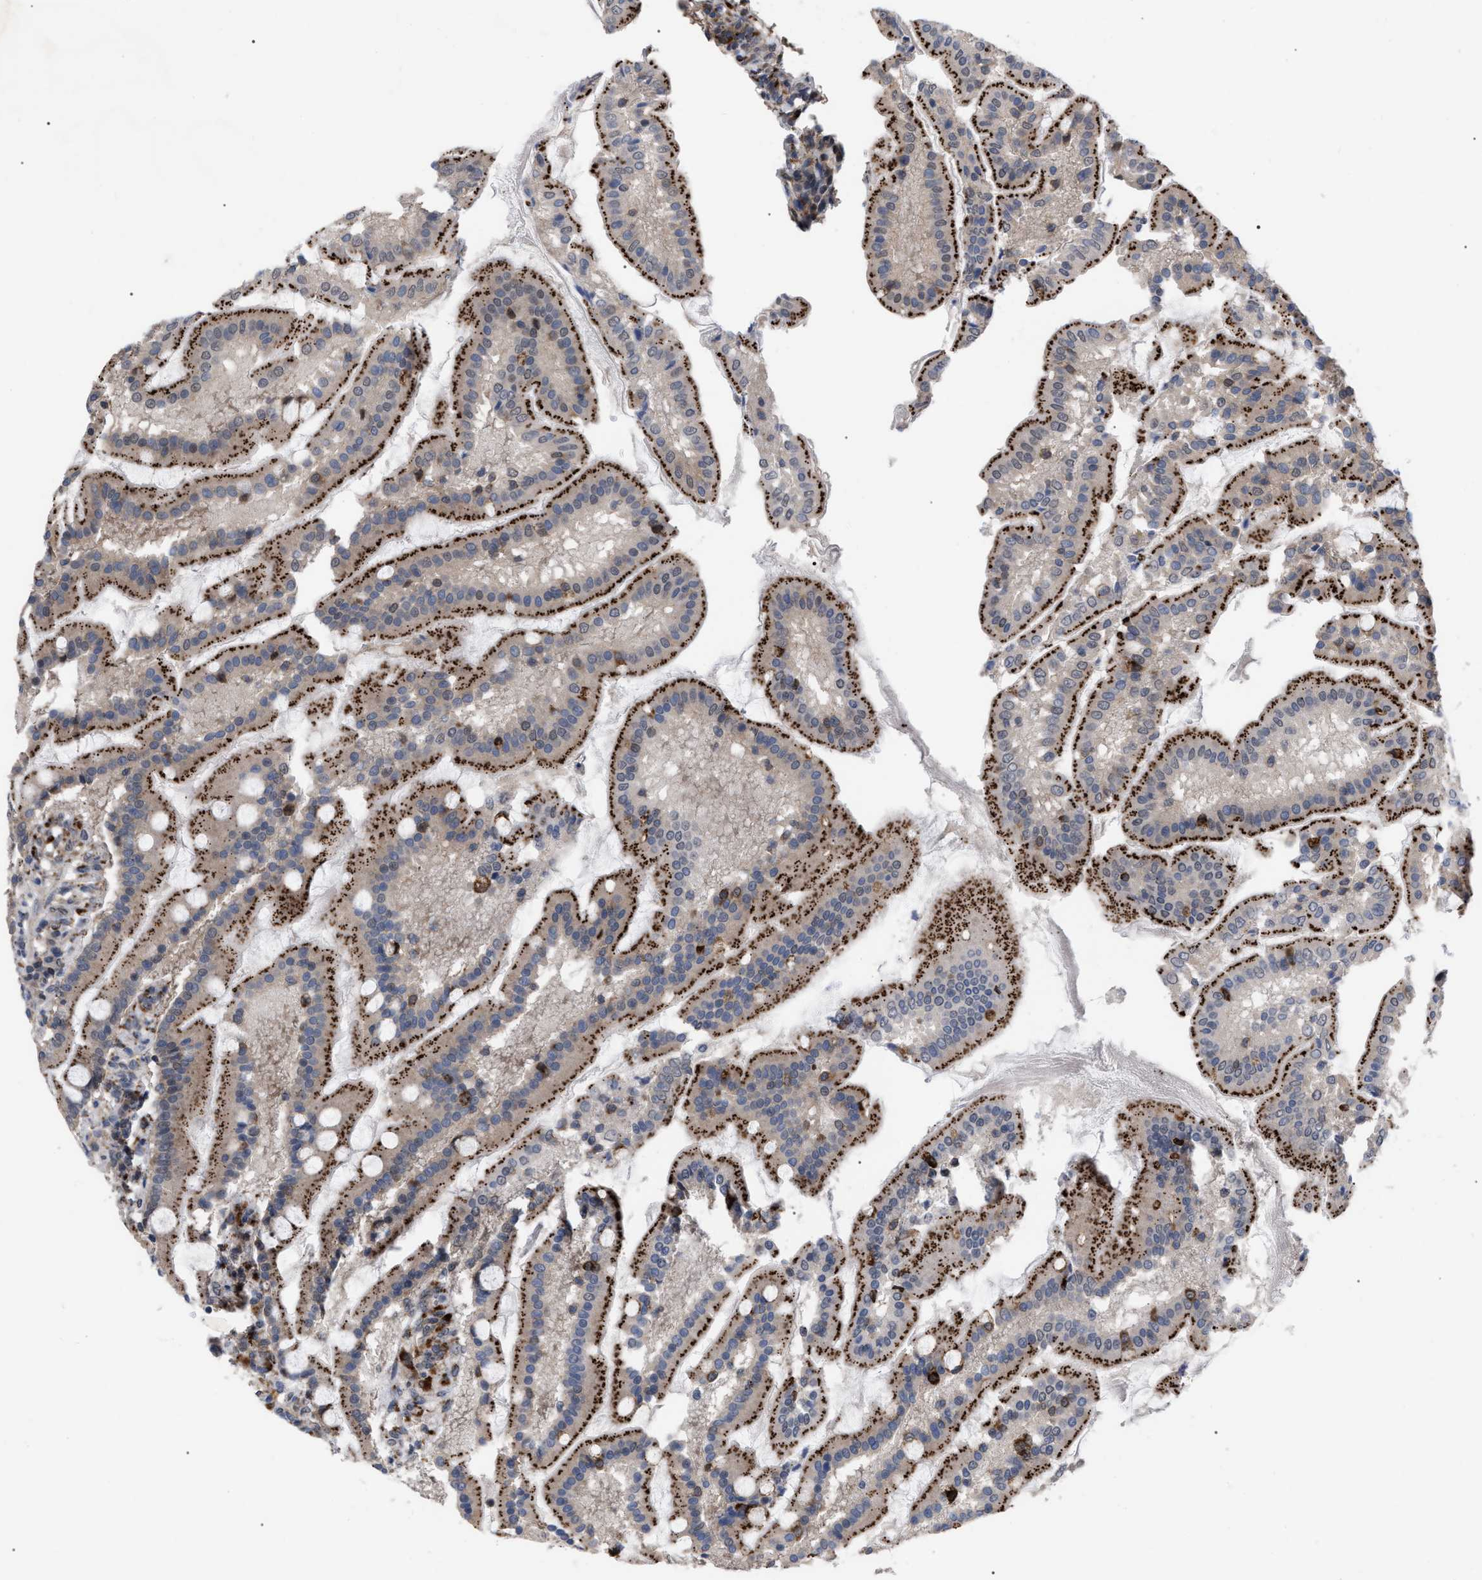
{"staining": {"intensity": "strong", "quantity": ">75%", "location": "cytoplasmic/membranous"}, "tissue": "duodenum", "cell_type": "Glandular cells", "image_type": "normal", "snomed": [{"axis": "morphology", "description": "Normal tissue, NOS"}, {"axis": "topography", "description": "Duodenum"}], "caption": "Immunohistochemical staining of normal human duodenum displays high levels of strong cytoplasmic/membranous positivity in approximately >75% of glandular cells. (DAB (3,3'-diaminobenzidine) = brown stain, brightfield microscopy at high magnification).", "gene": "UPF1", "patient": {"sex": "male", "age": 50}}